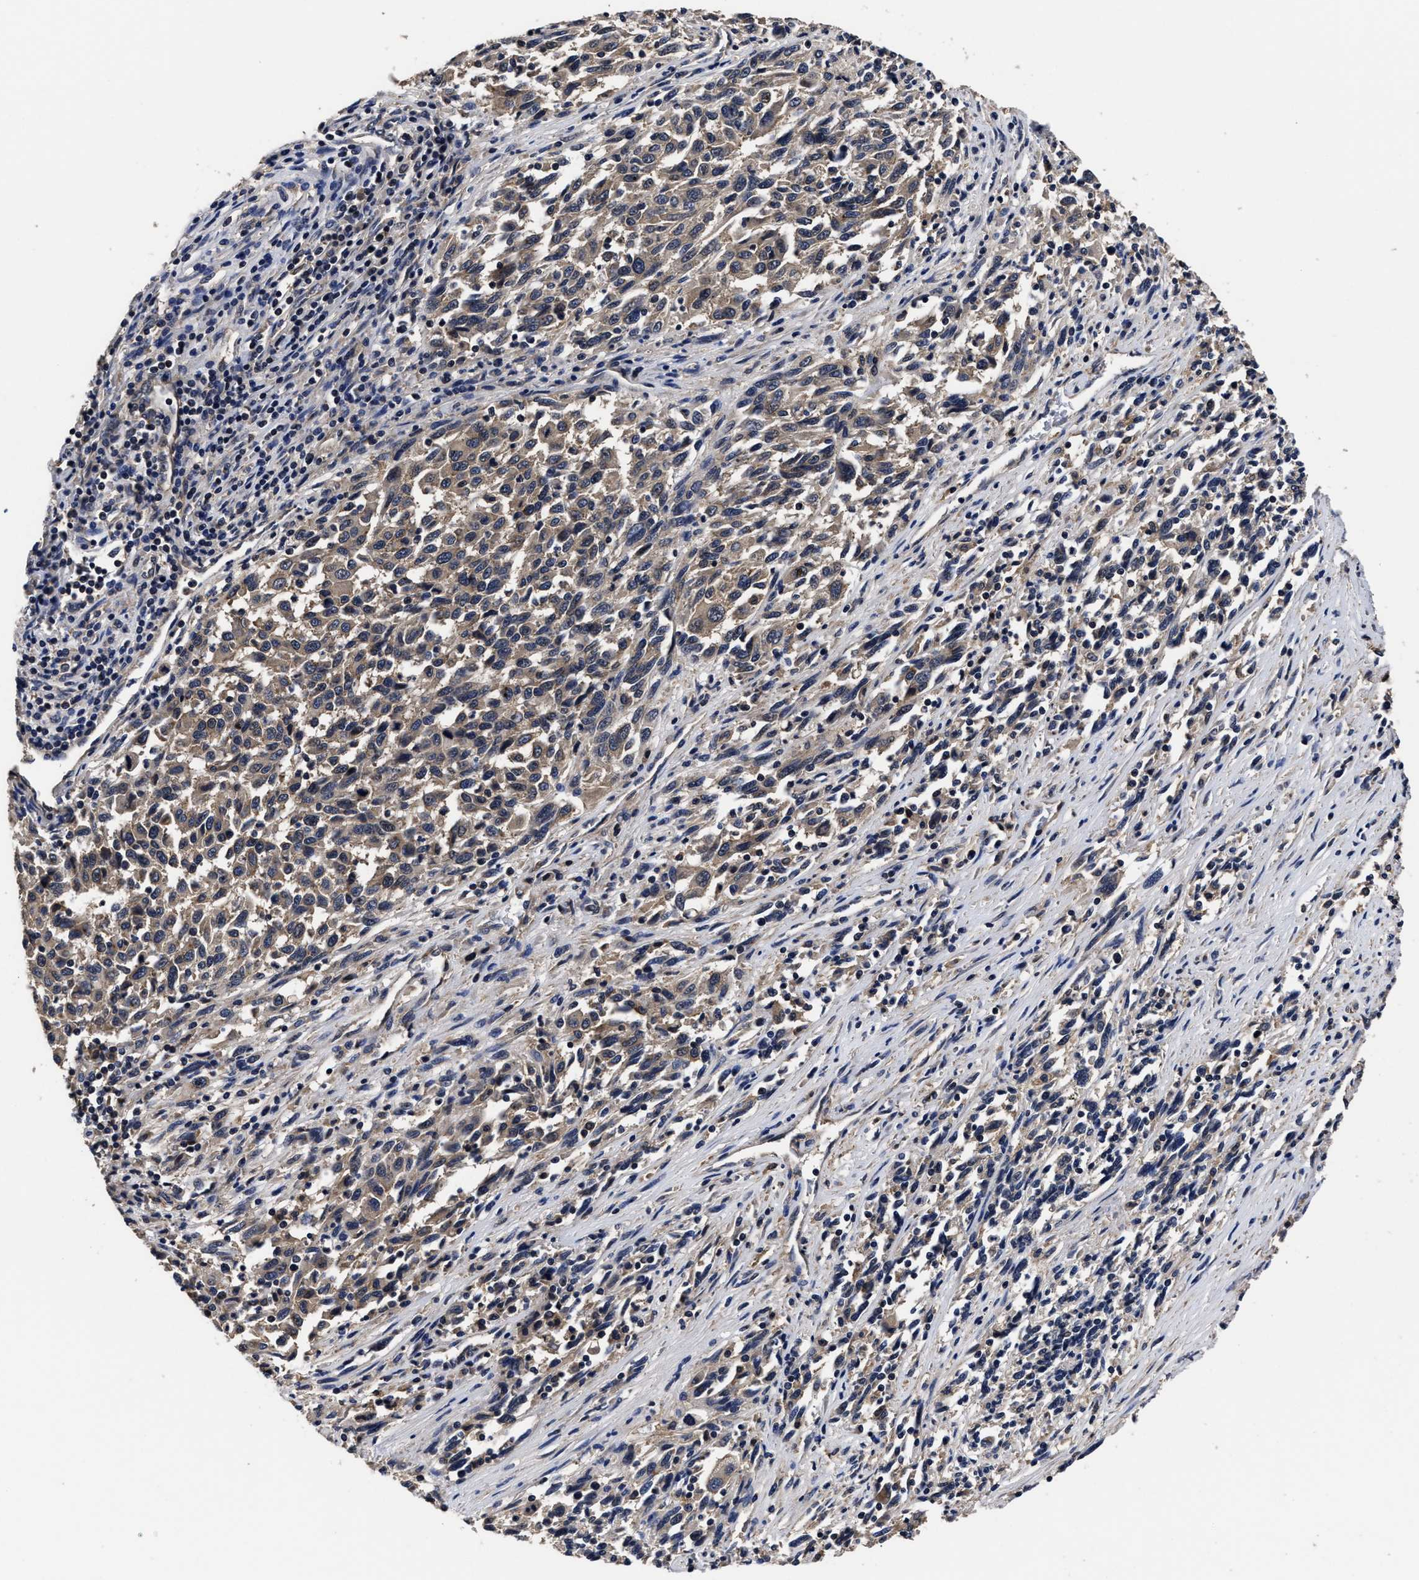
{"staining": {"intensity": "weak", "quantity": "25%-75%", "location": "cytoplasmic/membranous"}, "tissue": "melanoma", "cell_type": "Tumor cells", "image_type": "cancer", "snomed": [{"axis": "morphology", "description": "Malignant melanoma, Metastatic site"}, {"axis": "topography", "description": "Lymph node"}], "caption": "Immunohistochemistry (DAB (3,3'-diaminobenzidine)) staining of human melanoma displays weak cytoplasmic/membranous protein staining in about 25%-75% of tumor cells.", "gene": "SOCS5", "patient": {"sex": "male", "age": 61}}